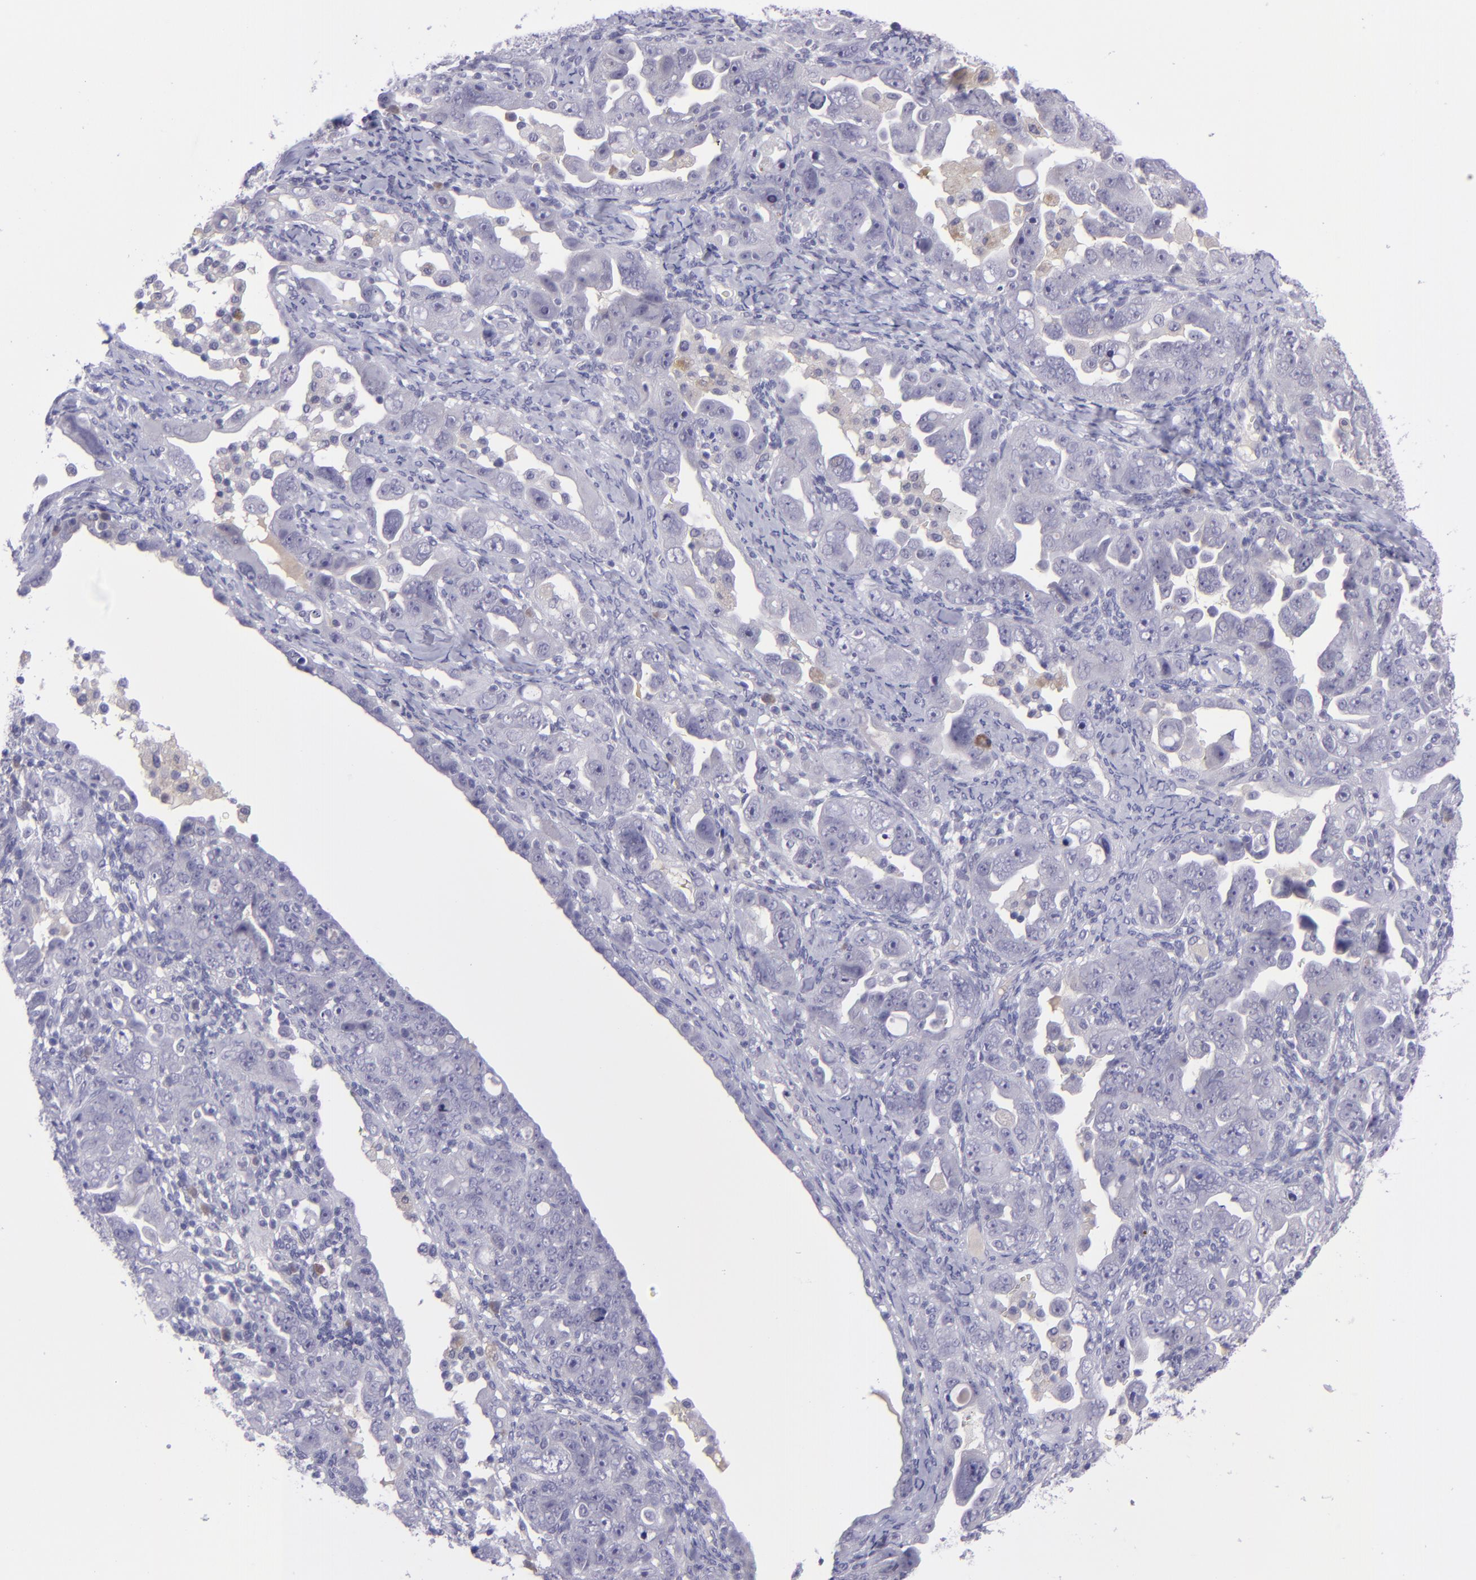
{"staining": {"intensity": "negative", "quantity": "none", "location": "none"}, "tissue": "ovarian cancer", "cell_type": "Tumor cells", "image_type": "cancer", "snomed": [{"axis": "morphology", "description": "Cystadenocarcinoma, serous, NOS"}, {"axis": "topography", "description": "Ovary"}], "caption": "DAB (3,3'-diaminobenzidine) immunohistochemical staining of human ovarian cancer (serous cystadenocarcinoma) exhibits no significant positivity in tumor cells. (Brightfield microscopy of DAB (3,3'-diaminobenzidine) immunohistochemistry at high magnification).", "gene": "POU2F2", "patient": {"sex": "female", "age": 66}}